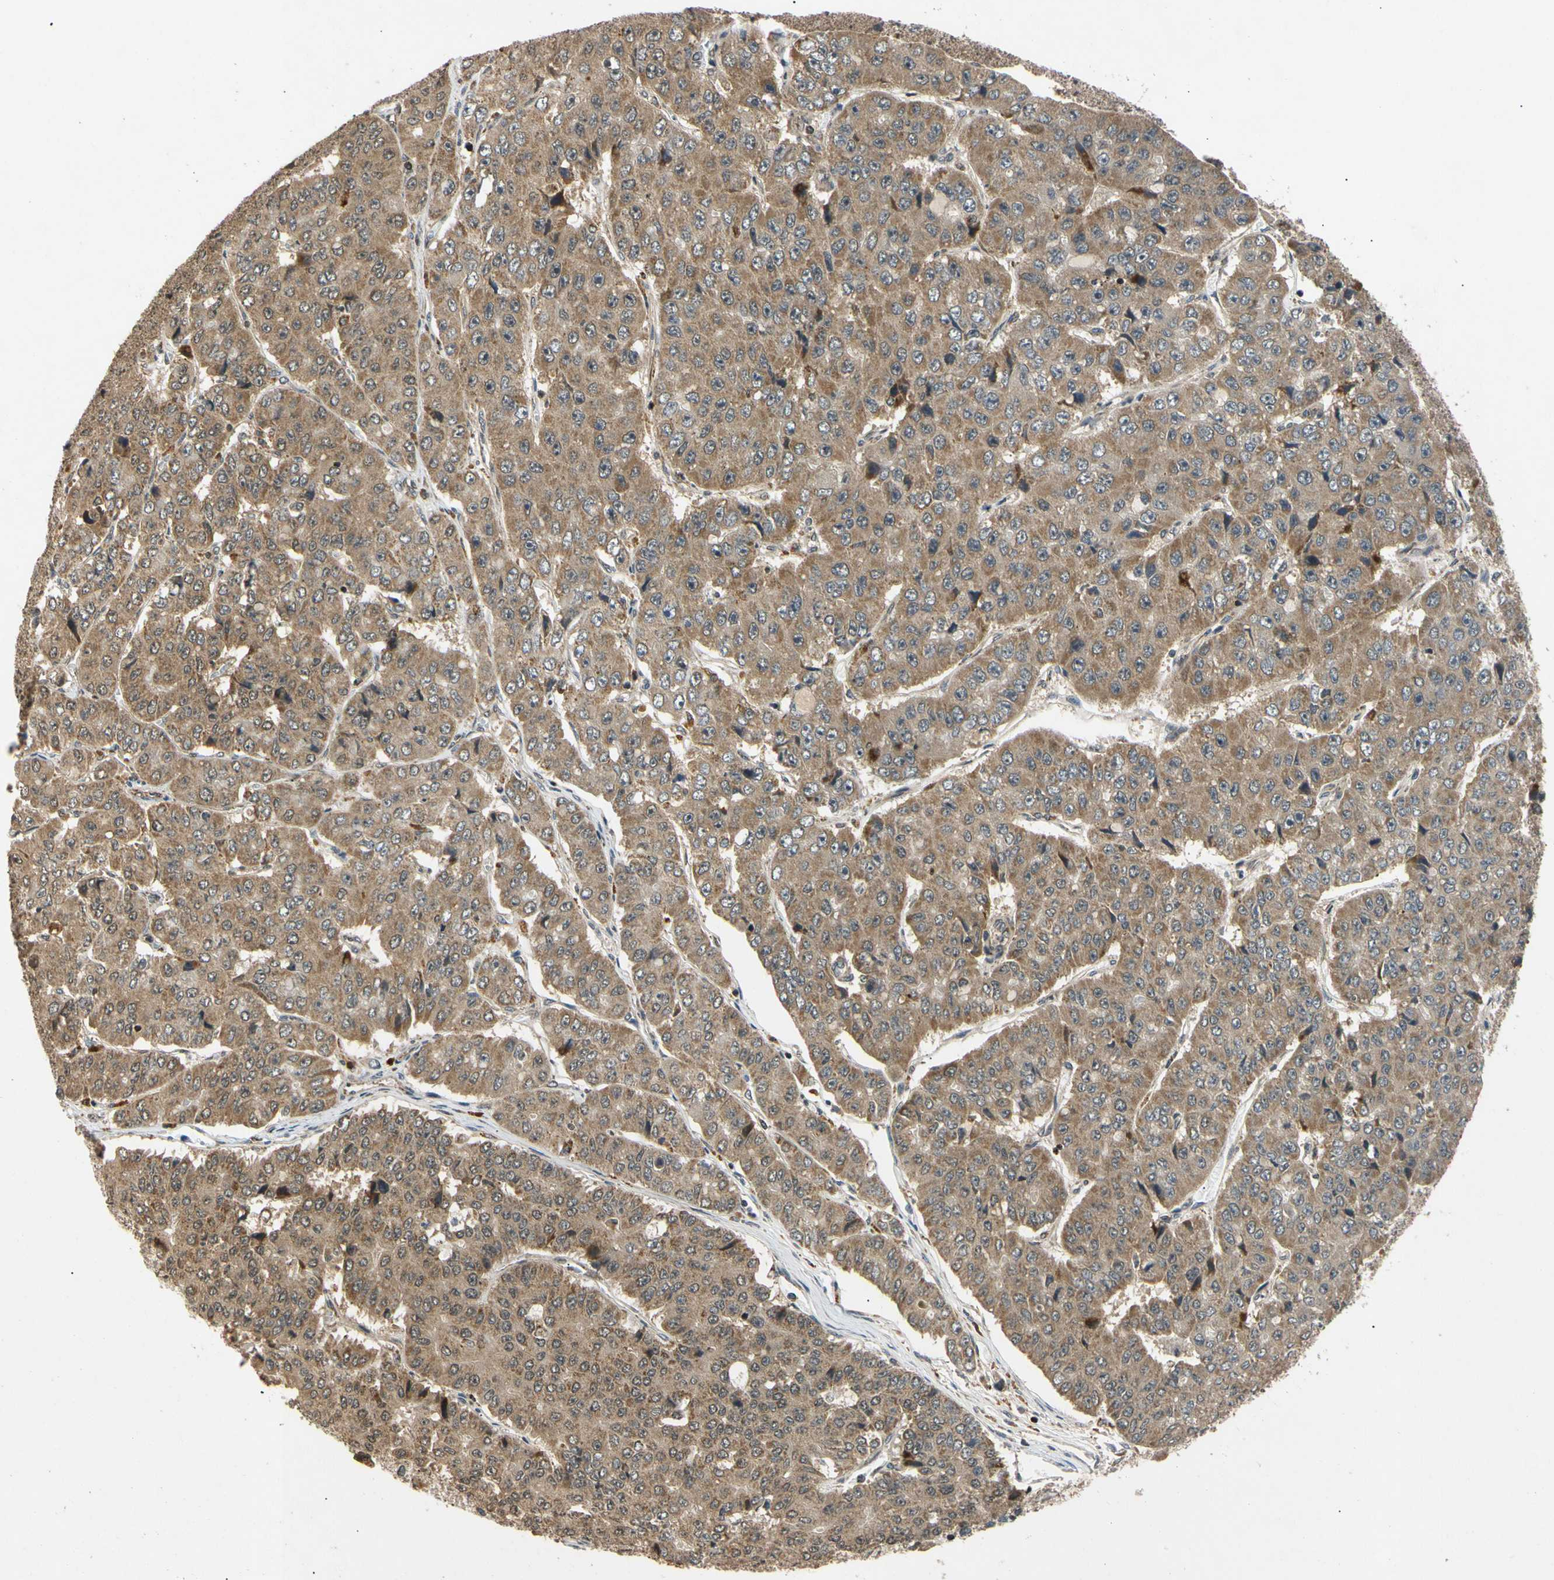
{"staining": {"intensity": "moderate", "quantity": ">75%", "location": "cytoplasmic/membranous"}, "tissue": "pancreatic cancer", "cell_type": "Tumor cells", "image_type": "cancer", "snomed": [{"axis": "morphology", "description": "Adenocarcinoma, NOS"}, {"axis": "topography", "description": "Pancreas"}], "caption": "Protein analysis of pancreatic adenocarcinoma tissue reveals moderate cytoplasmic/membranous positivity in about >75% of tumor cells.", "gene": "MRPS22", "patient": {"sex": "male", "age": 50}}